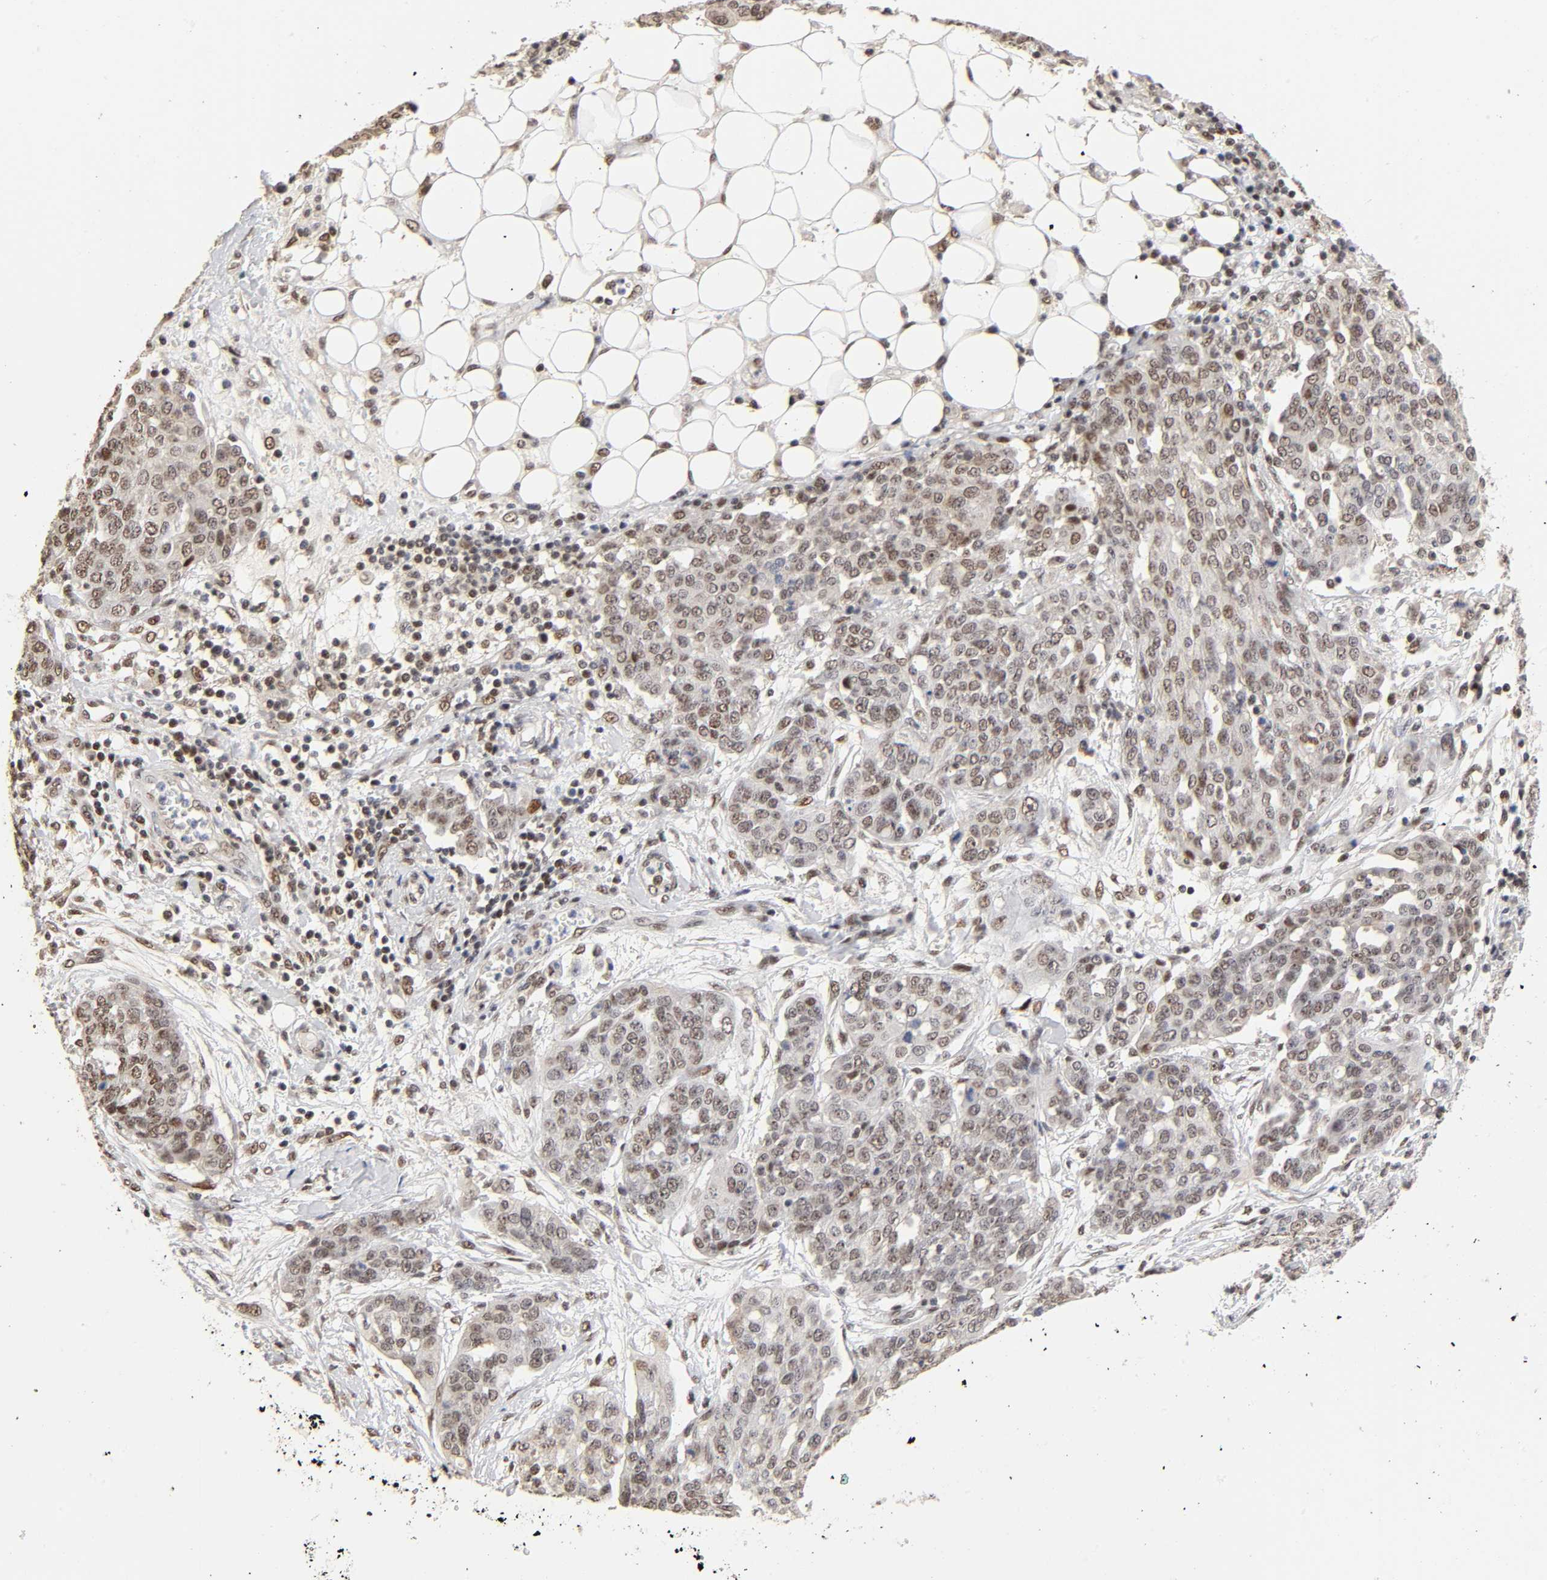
{"staining": {"intensity": "weak", "quantity": ">75%", "location": "nuclear"}, "tissue": "ovarian cancer", "cell_type": "Tumor cells", "image_type": "cancer", "snomed": [{"axis": "morphology", "description": "Cystadenocarcinoma, serous, NOS"}, {"axis": "topography", "description": "Soft tissue"}, {"axis": "topography", "description": "Ovary"}], "caption": "A brown stain highlights weak nuclear positivity of a protein in serous cystadenocarcinoma (ovarian) tumor cells.", "gene": "TP53RK", "patient": {"sex": "female", "age": 57}}